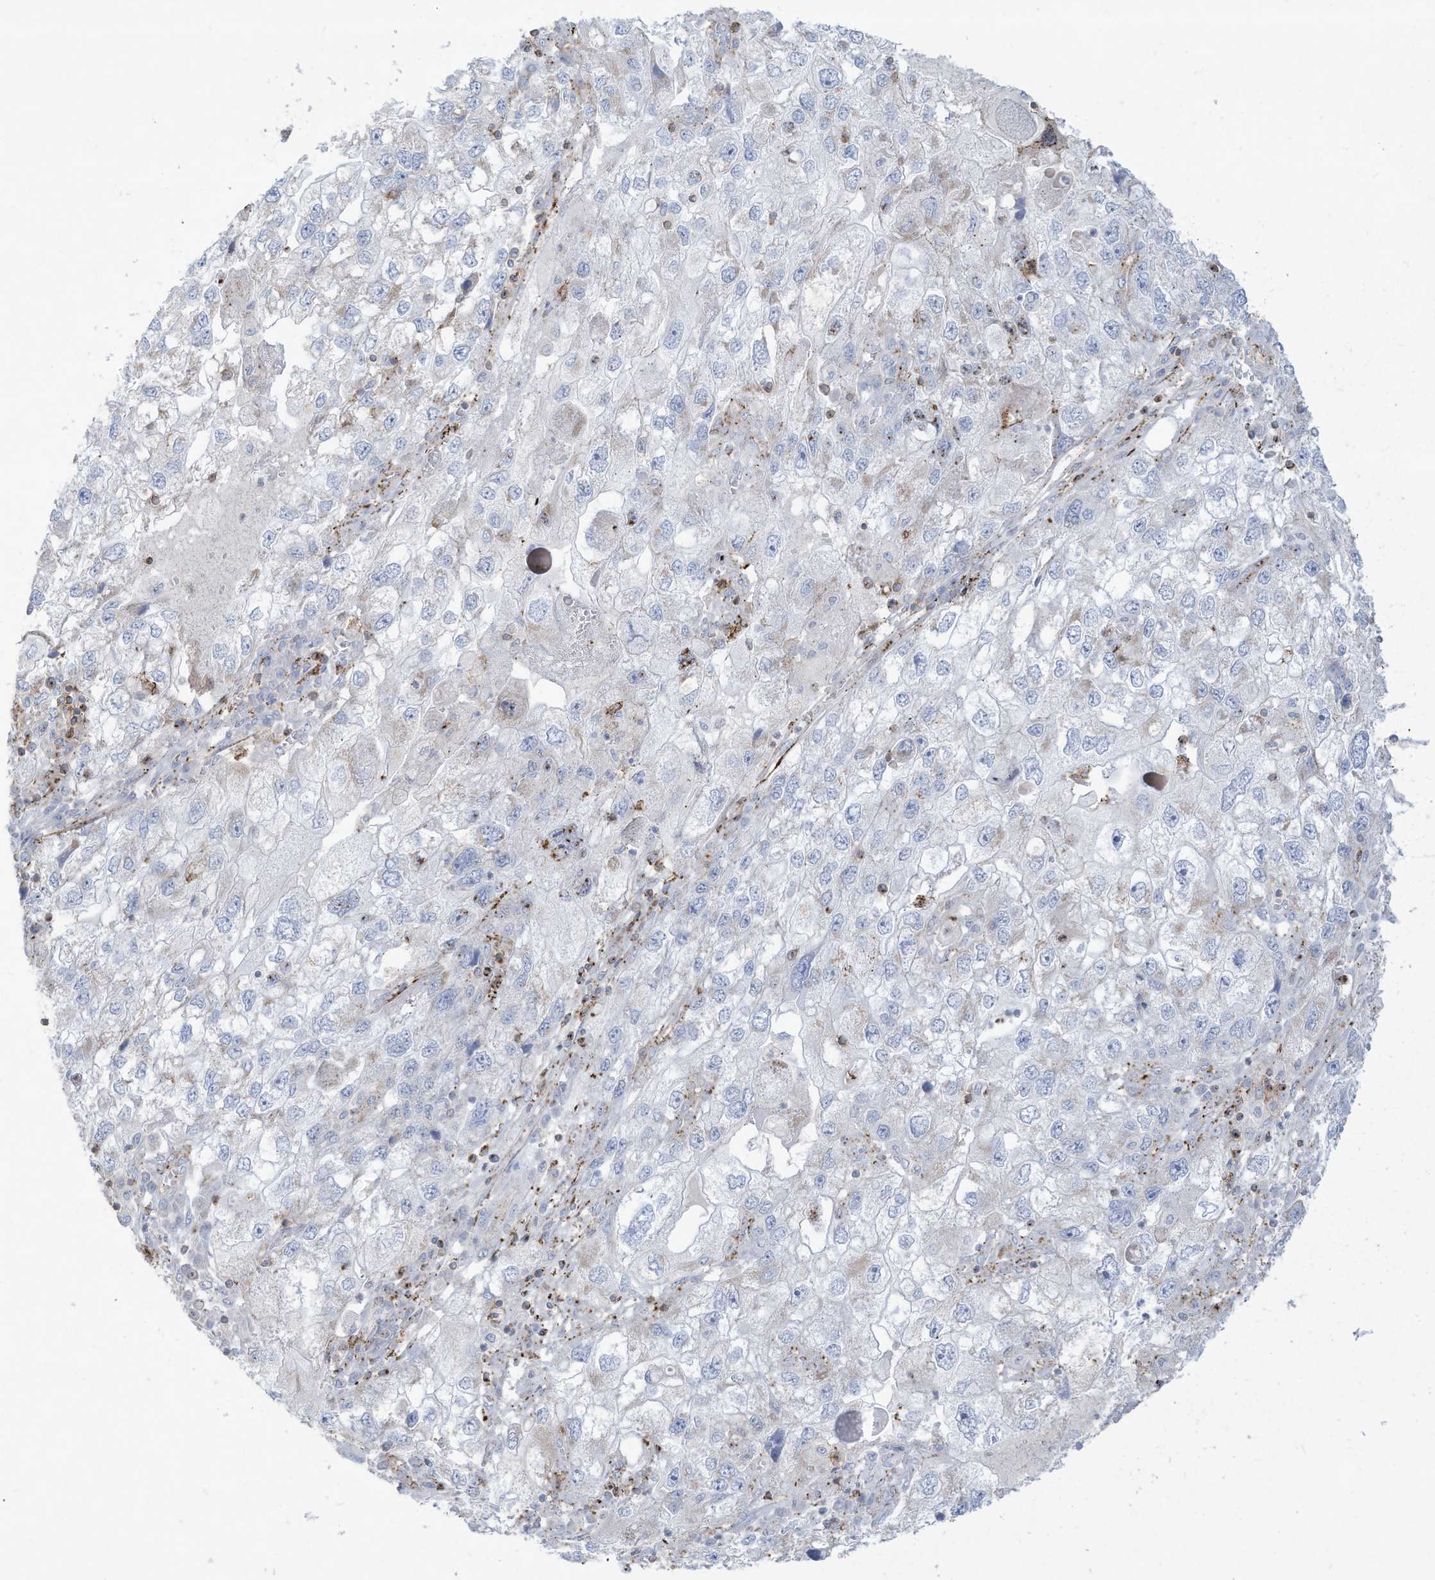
{"staining": {"intensity": "negative", "quantity": "none", "location": "none"}, "tissue": "endometrial cancer", "cell_type": "Tumor cells", "image_type": "cancer", "snomed": [{"axis": "morphology", "description": "Adenocarcinoma, NOS"}, {"axis": "topography", "description": "Endometrium"}], "caption": "An IHC image of adenocarcinoma (endometrial) is shown. There is no staining in tumor cells of adenocarcinoma (endometrial).", "gene": "THNSL2", "patient": {"sex": "female", "age": 49}}